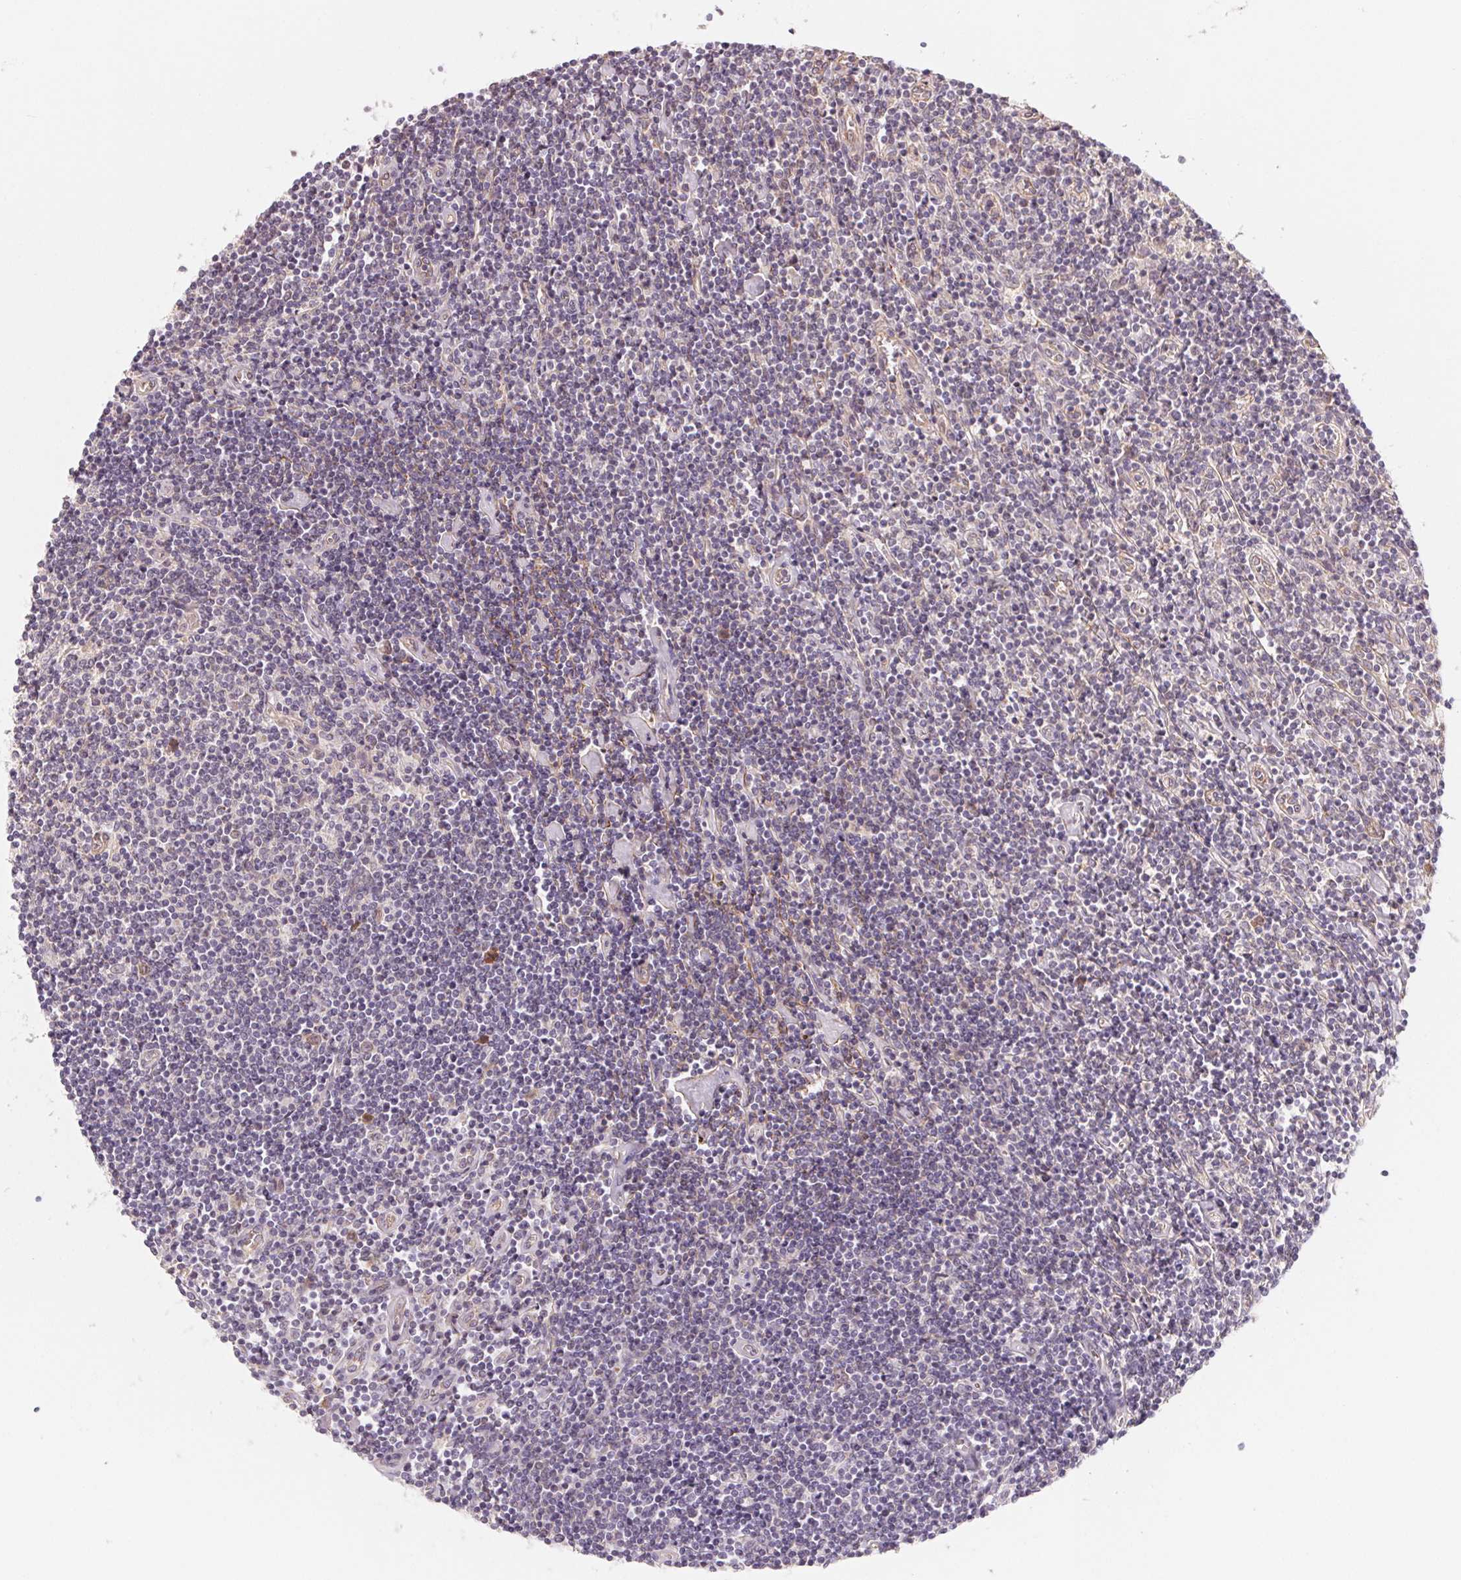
{"staining": {"intensity": "negative", "quantity": "none", "location": "none"}, "tissue": "lymphoma", "cell_type": "Tumor cells", "image_type": "cancer", "snomed": [{"axis": "morphology", "description": "Hodgkin's disease, NOS"}, {"axis": "topography", "description": "Lymph node"}], "caption": "Immunohistochemistry image of Hodgkin's disease stained for a protein (brown), which reveals no expression in tumor cells.", "gene": "CCDC112", "patient": {"sex": "male", "age": 40}}